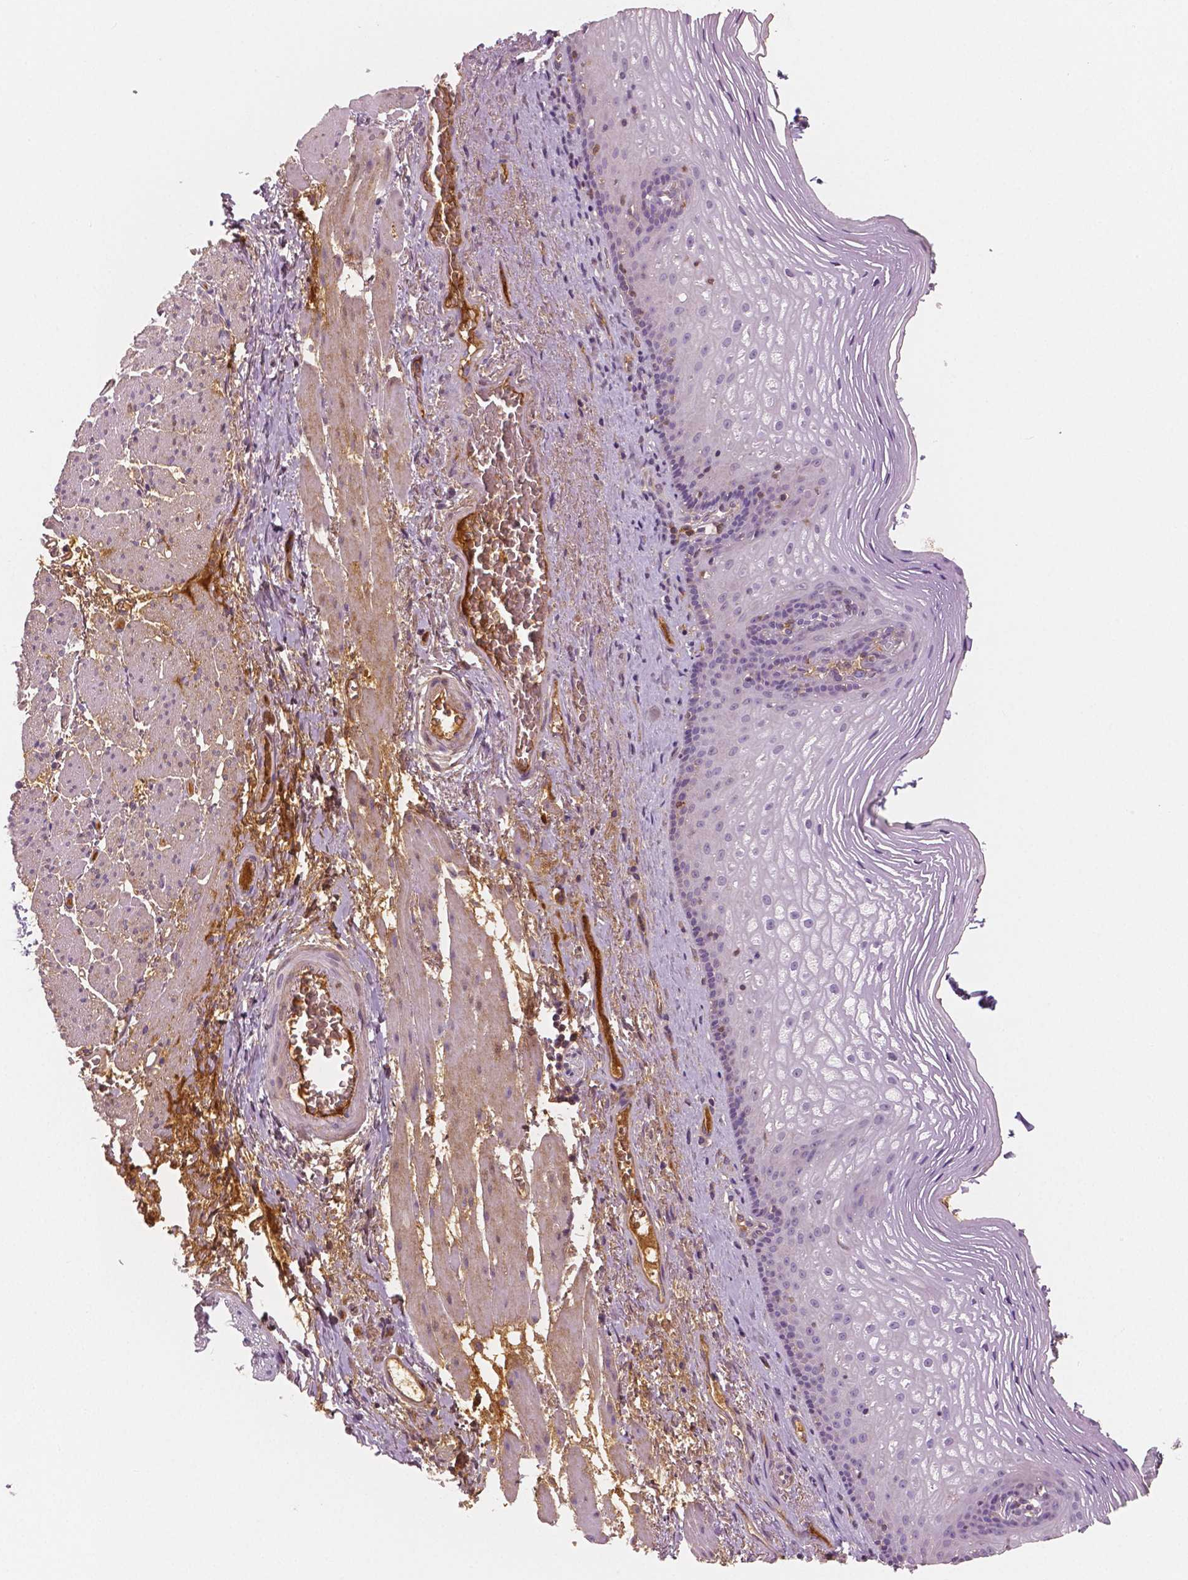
{"staining": {"intensity": "negative", "quantity": "none", "location": "none"}, "tissue": "esophagus", "cell_type": "Squamous epithelial cells", "image_type": "normal", "snomed": [{"axis": "morphology", "description": "Normal tissue, NOS"}, {"axis": "topography", "description": "Esophagus"}], "caption": "The immunohistochemistry (IHC) histopathology image has no significant positivity in squamous epithelial cells of esophagus. (DAB IHC with hematoxylin counter stain).", "gene": "APOA4", "patient": {"sex": "male", "age": 76}}